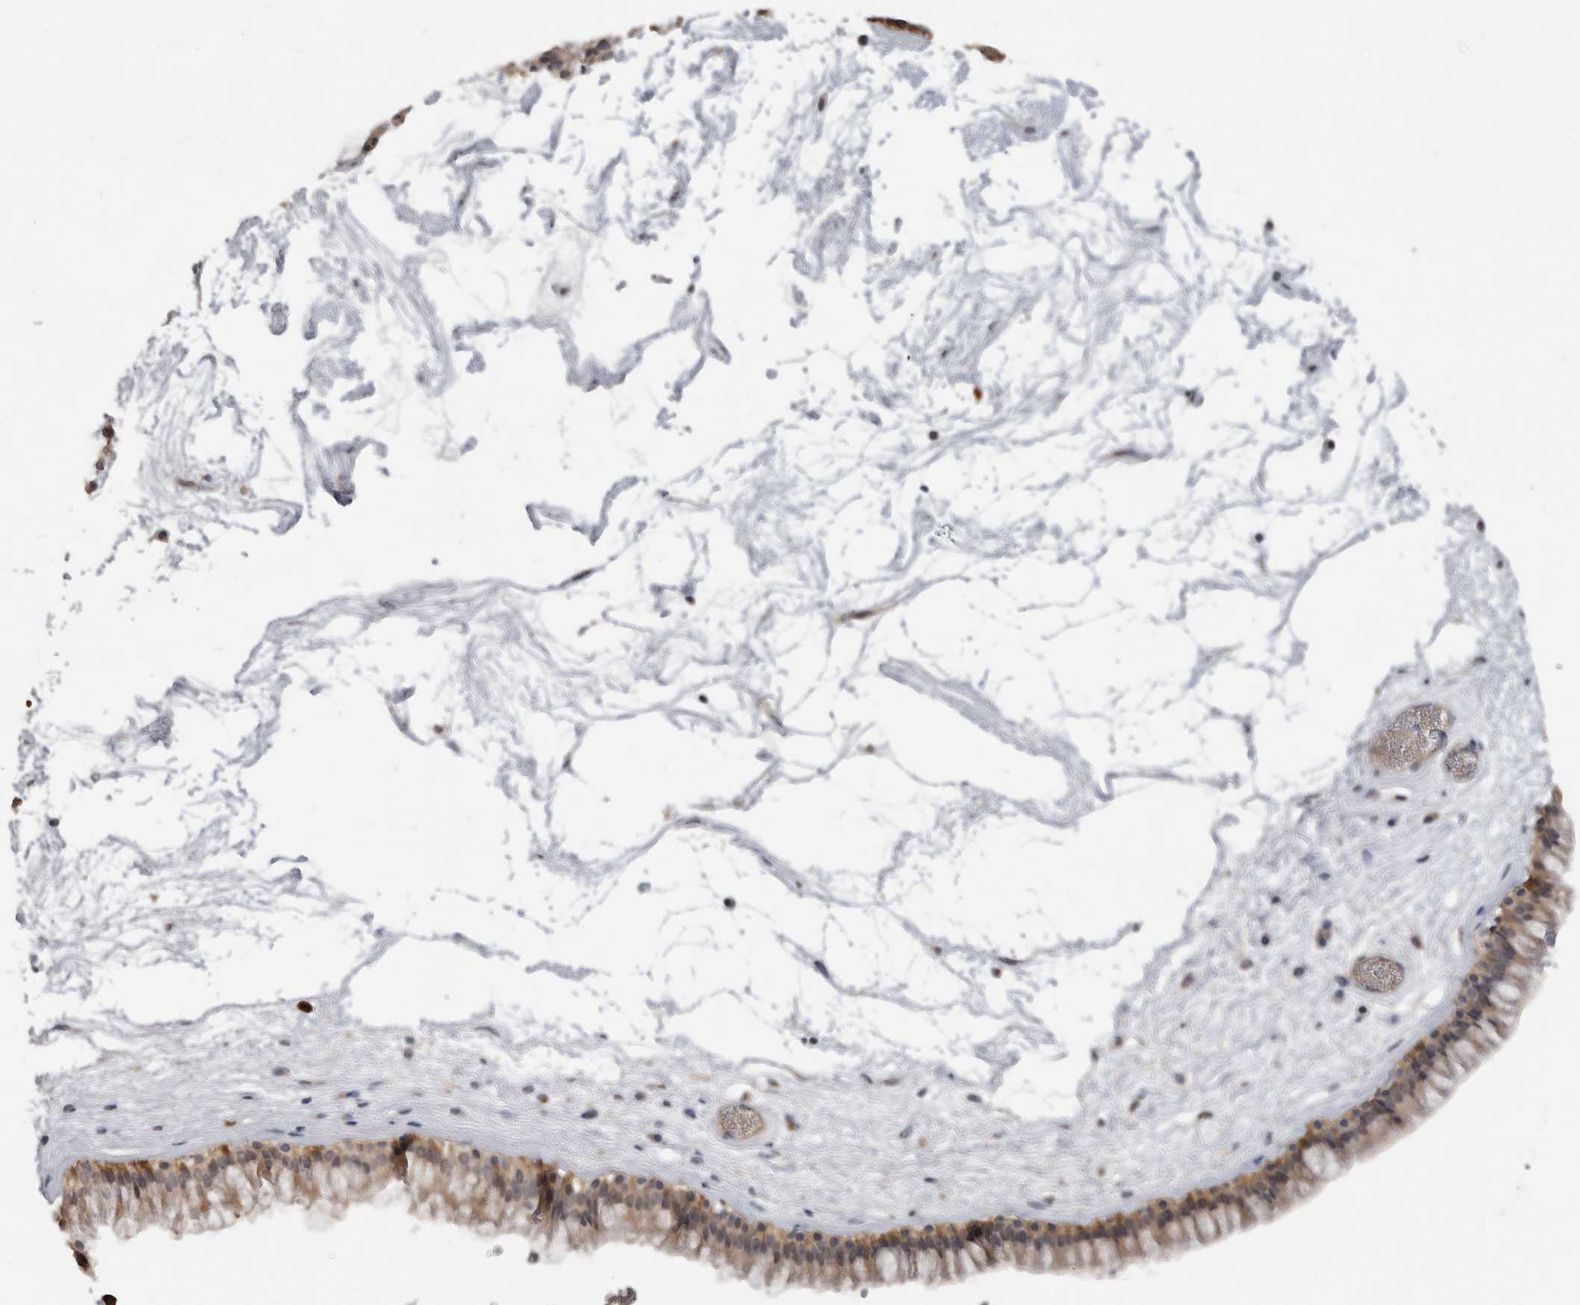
{"staining": {"intensity": "weak", "quantity": ">75%", "location": "cytoplasmic/membranous"}, "tissue": "nasopharynx", "cell_type": "Respiratory epithelial cells", "image_type": "normal", "snomed": [{"axis": "morphology", "description": "Normal tissue, NOS"}, {"axis": "morphology", "description": "Inflammation, NOS"}, {"axis": "topography", "description": "Nasopharynx"}], "caption": "About >75% of respiratory epithelial cells in unremarkable human nasopharynx reveal weak cytoplasmic/membranous protein positivity as visualized by brown immunohistochemical staining.", "gene": "PLEKHF1", "patient": {"sex": "male", "age": 48}}